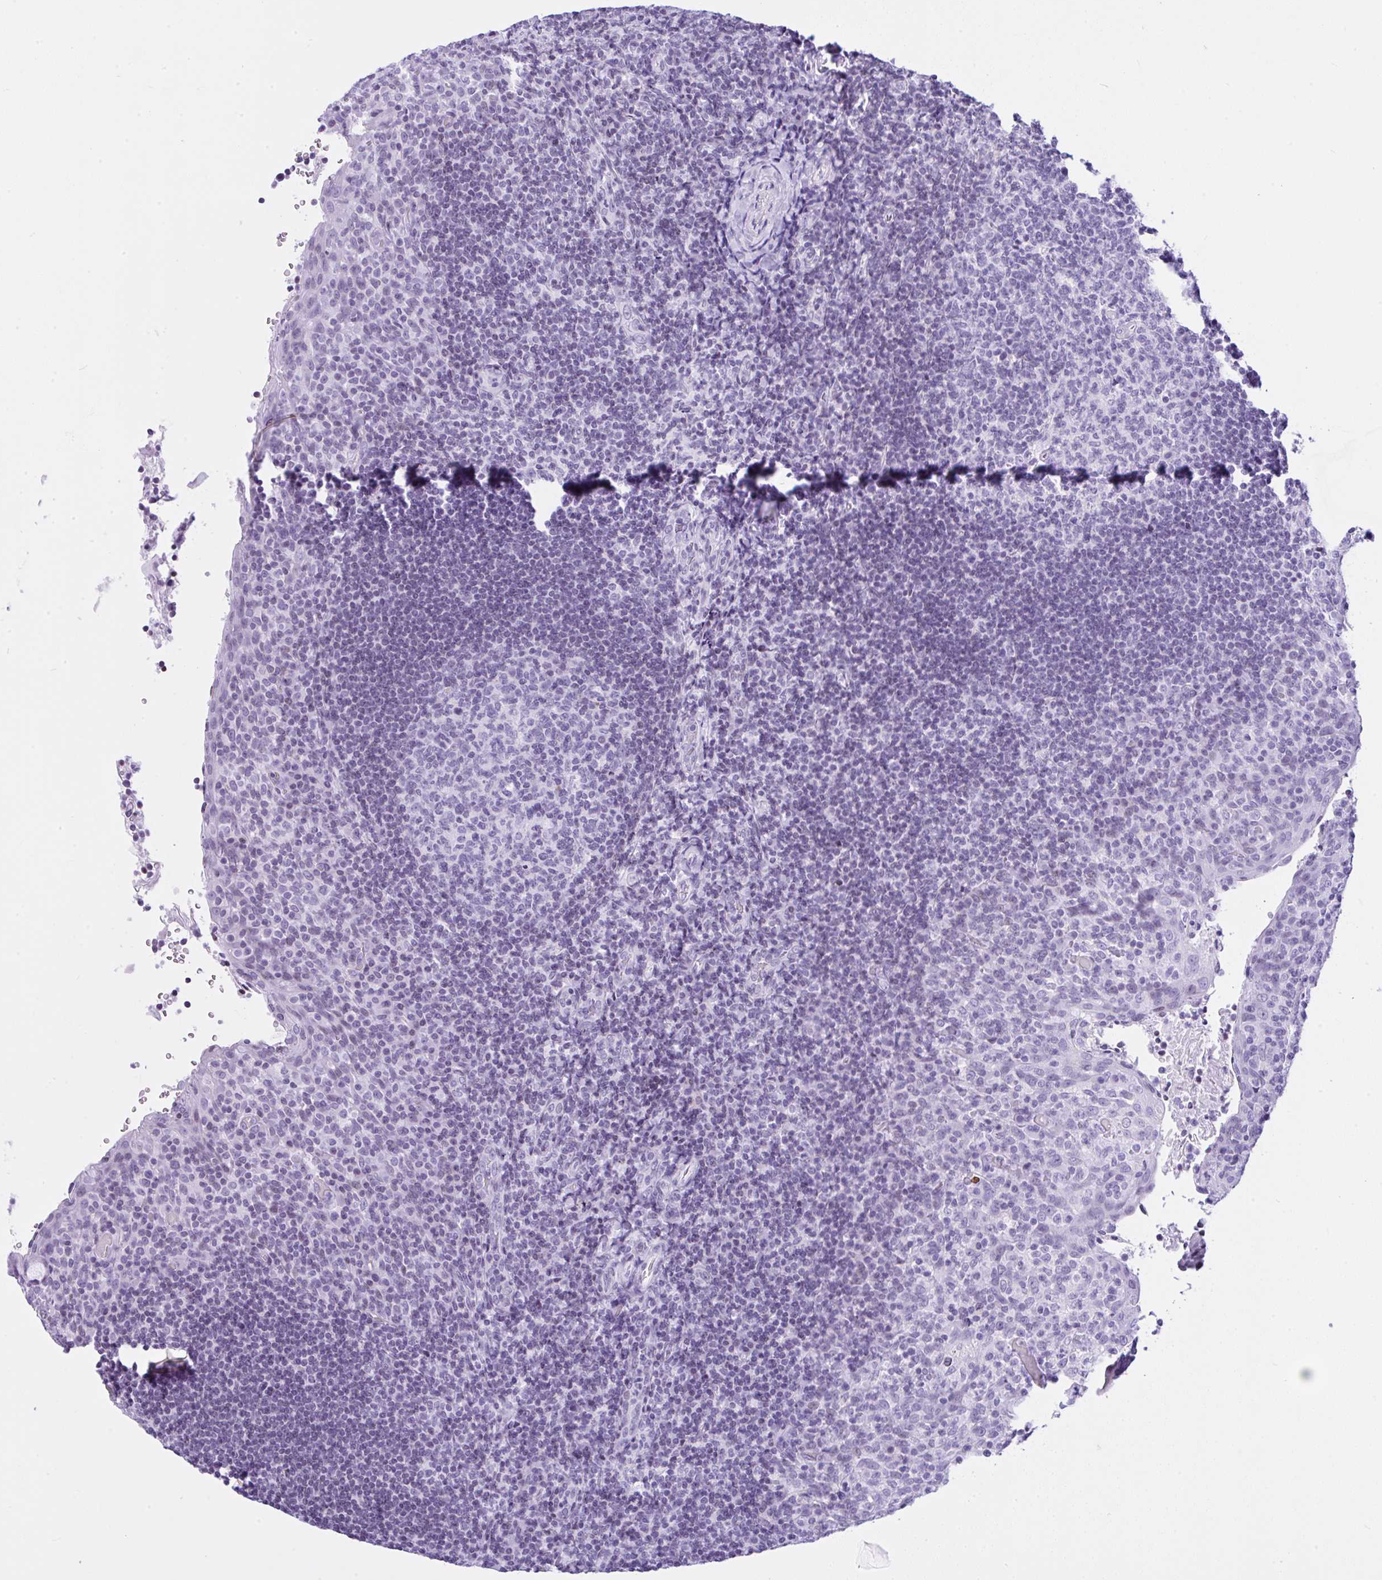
{"staining": {"intensity": "negative", "quantity": "none", "location": "none"}, "tissue": "tonsil", "cell_type": "Germinal center cells", "image_type": "normal", "snomed": [{"axis": "morphology", "description": "Normal tissue, NOS"}, {"axis": "topography", "description": "Tonsil"}], "caption": "DAB immunohistochemical staining of normal human tonsil demonstrates no significant staining in germinal center cells.", "gene": "KRT27", "patient": {"sex": "female", "age": 10}}